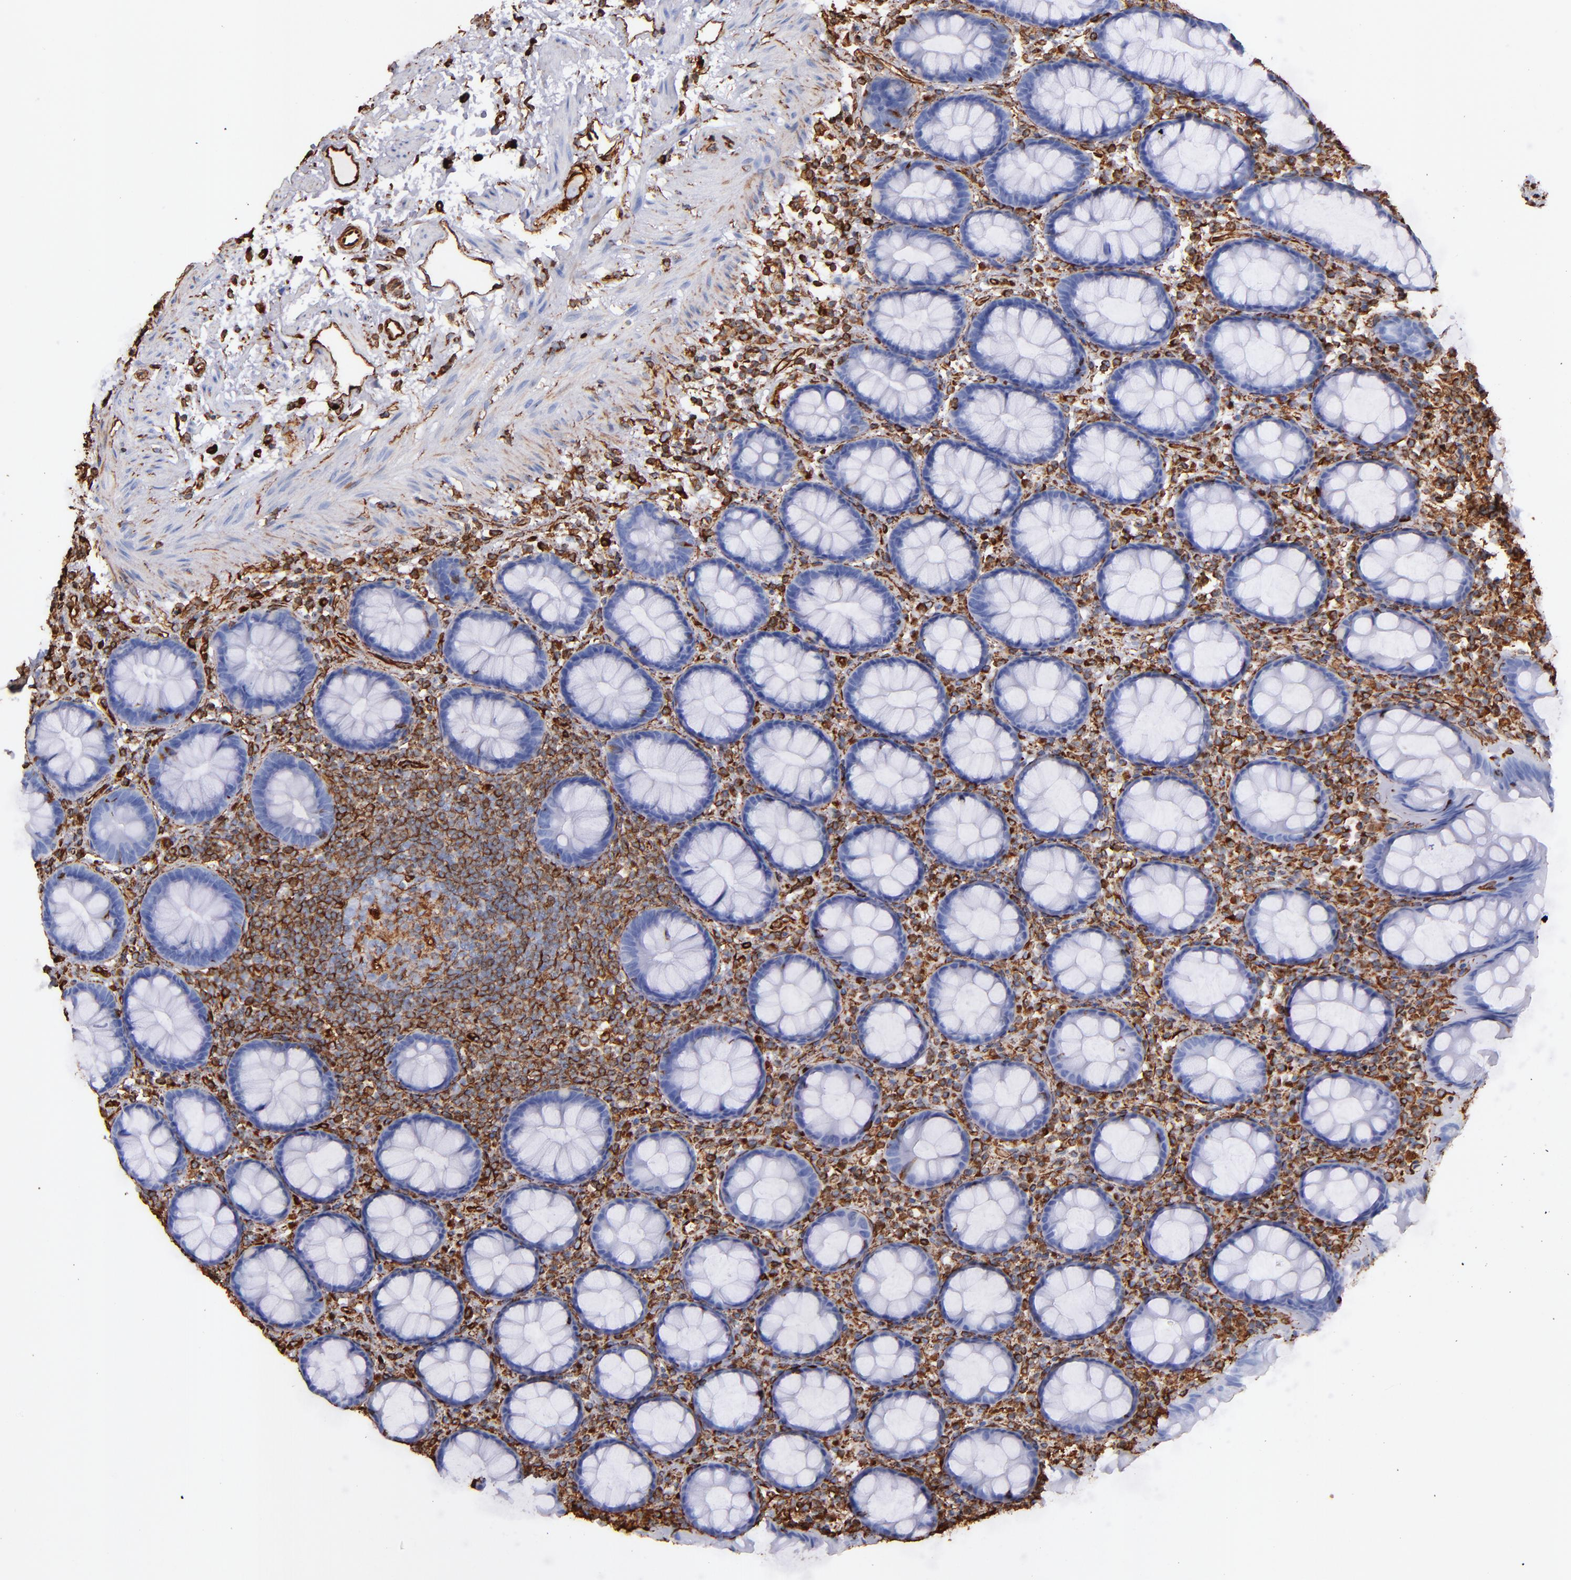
{"staining": {"intensity": "negative", "quantity": "none", "location": "none"}, "tissue": "rectum", "cell_type": "Glandular cells", "image_type": "normal", "snomed": [{"axis": "morphology", "description": "Normal tissue, NOS"}, {"axis": "topography", "description": "Rectum"}], "caption": "Immunohistochemistry (IHC) micrograph of normal human rectum stained for a protein (brown), which reveals no expression in glandular cells. Nuclei are stained in blue.", "gene": "VIM", "patient": {"sex": "male", "age": 92}}